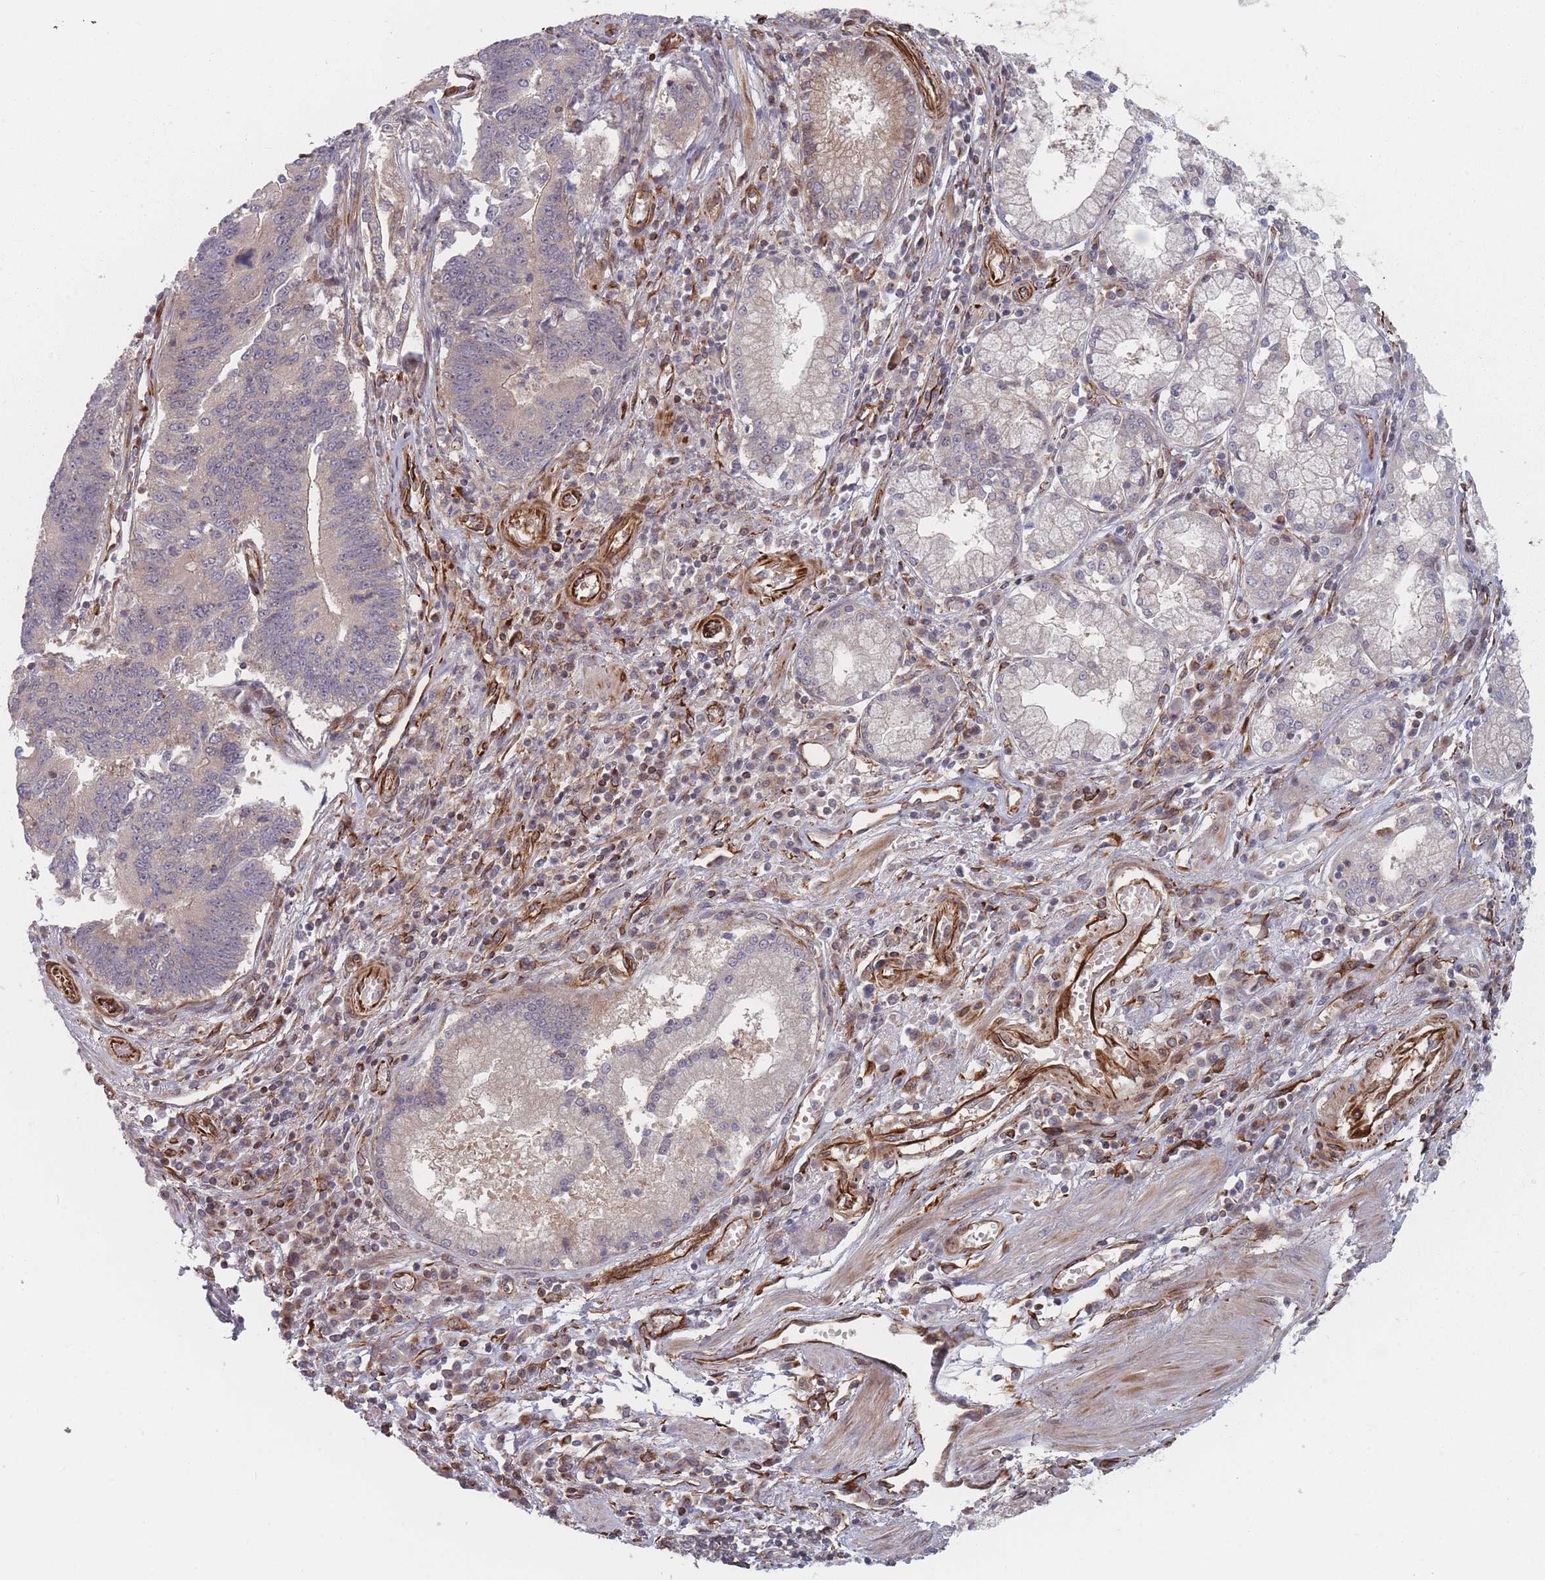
{"staining": {"intensity": "weak", "quantity": "<25%", "location": "cytoplasmic/membranous"}, "tissue": "stomach cancer", "cell_type": "Tumor cells", "image_type": "cancer", "snomed": [{"axis": "morphology", "description": "Adenocarcinoma, NOS"}, {"axis": "topography", "description": "Stomach"}], "caption": "Tumor cells are negative for brown protein staining in adenocarcinoma (stomach).", "gene": "EEF1AKMT2", "patient": {"sex": "male", "age": 59}}